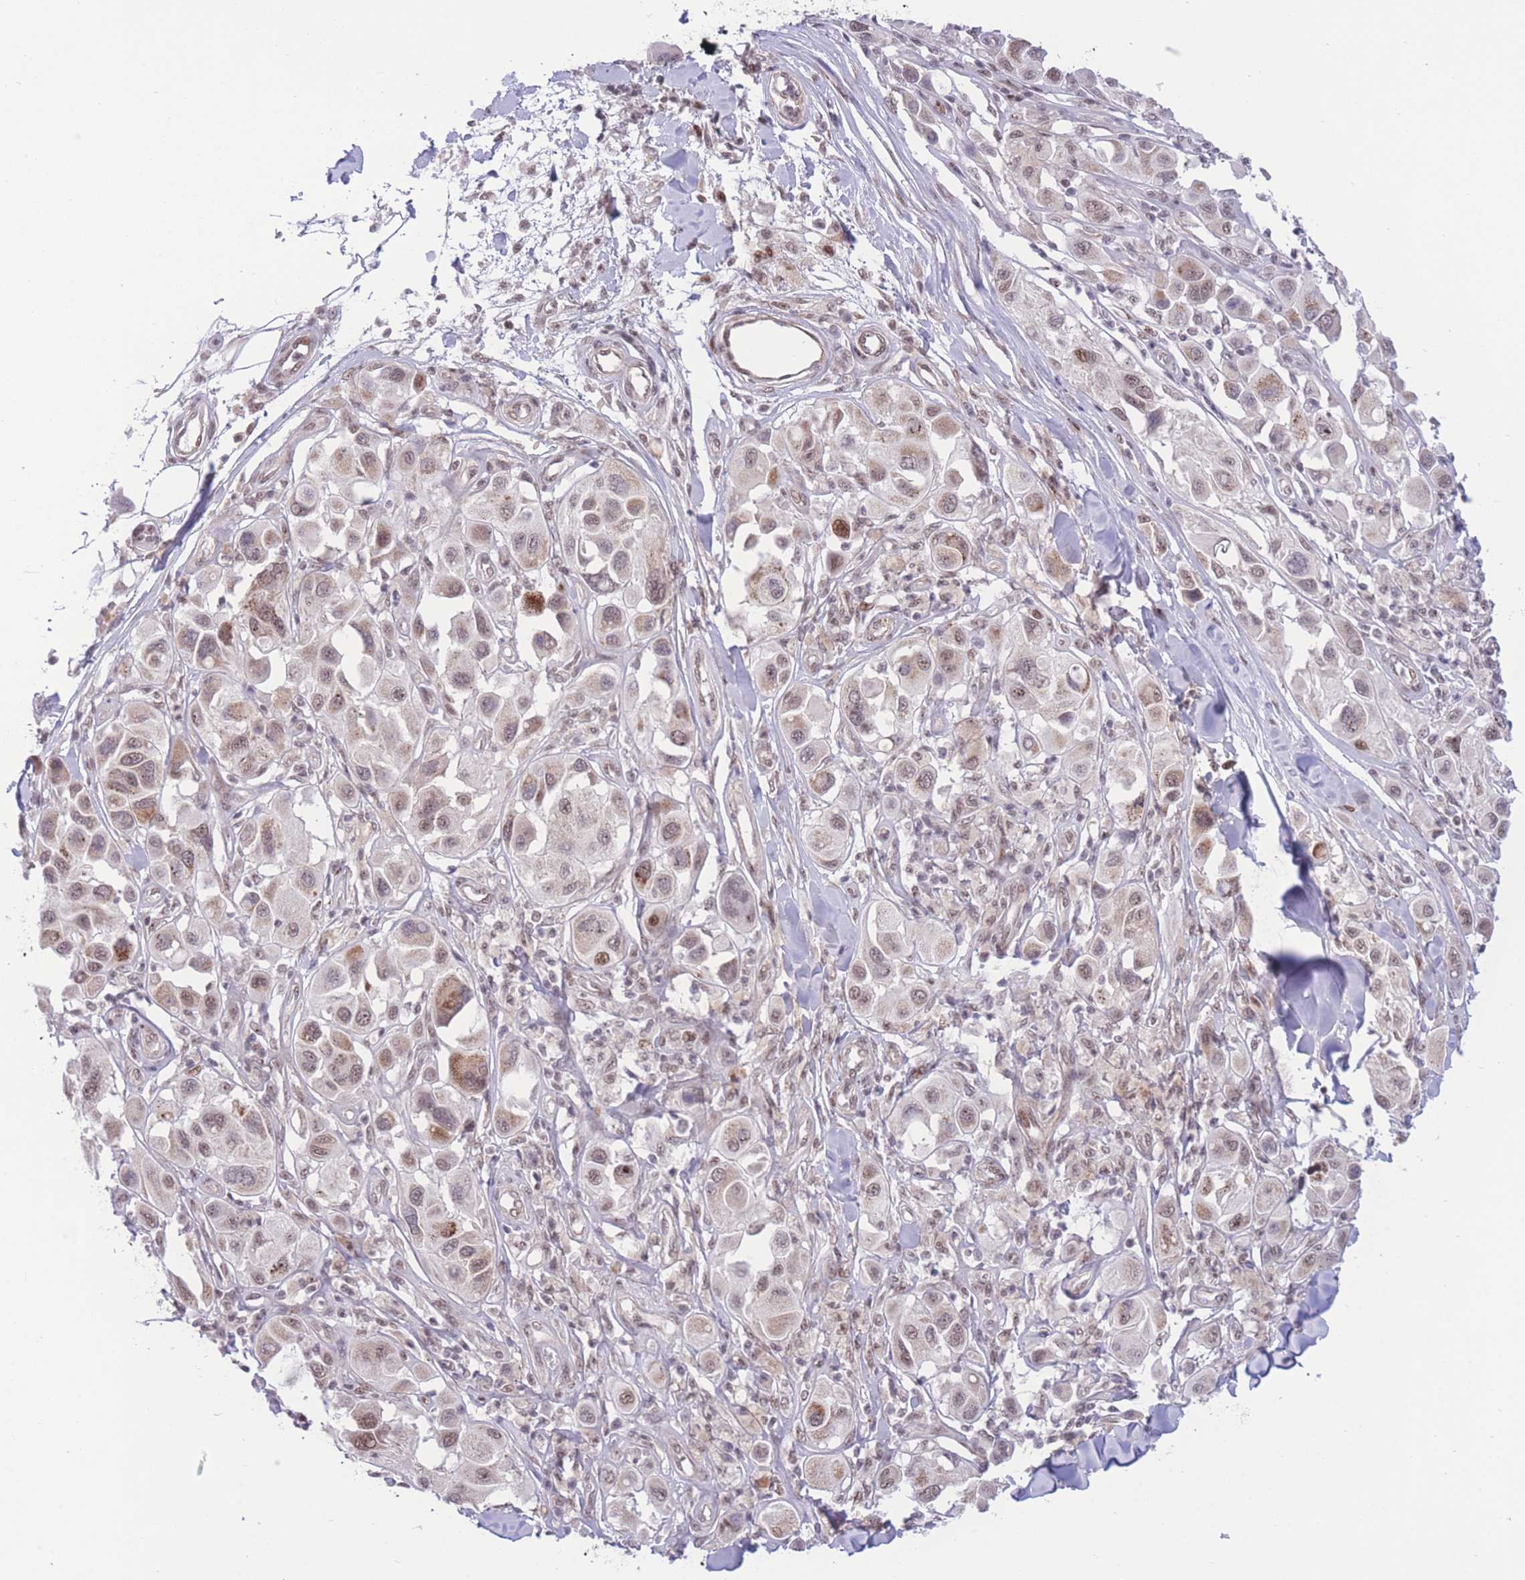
{"staining": {"intensity": "moderate", "quantity": ">75%", "location": "nuclear"}, "tissue": "melanoma", "cell_type": "Tumor cells", "image_type": "cancer", "snomed": [{"axis": "morphology", "description": "Malignant melanoma, Metastatic site"}, {"axis": "topography", "description": "Skin"}], "caption": "Melanoma stained with DAB (3,3'-diaminobenzidine) immunohistochemistry exhibits medium levels of moderate nuclear staining in about >75% of tumor cells.", "gene": "PCIF1", "patient": {"sex": "male", "age": 41}}